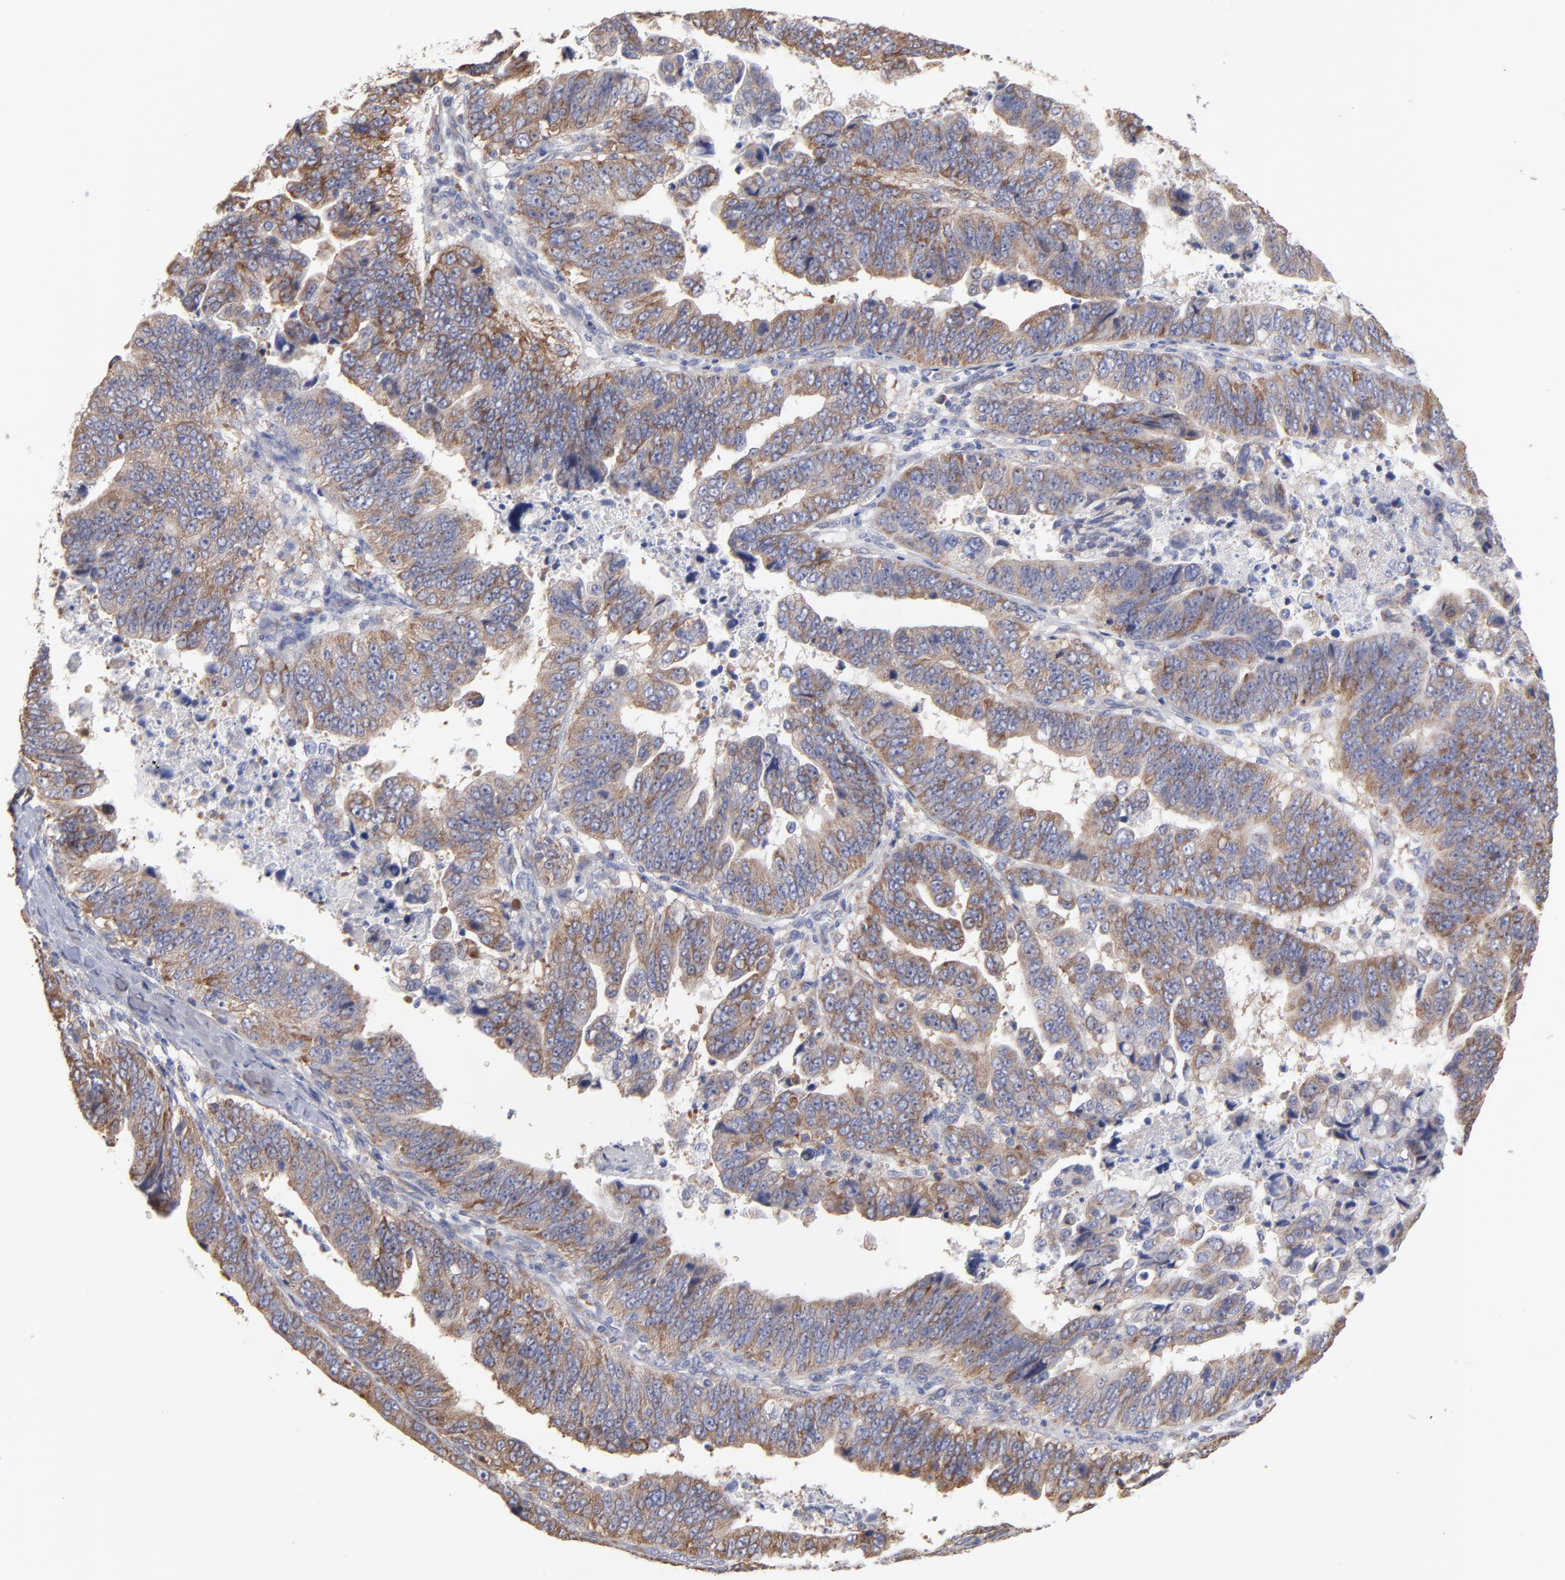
{"staining": {"intensity": "moderate", "quantity": ">75%", "location": "cytoplasmic/membranous"}, "tissue": "stomach cancer", "cell_type": "Tumor cells", "image_type": "cancer", "snomed": [{"axis": "morphology", "description": "Adenocarcinoma, NOS"}, {"axis": "topography", "description": "Stomach, upper"}], "caption": "Immunohistochemical staining of human stomach adenocarcinoma reveals medium levels of moderate cytoplasmic/membranous protein expression in about >75% of tumor cells.", "gene": "RPL3", "patient": {"sex": "female", "age": 50}}